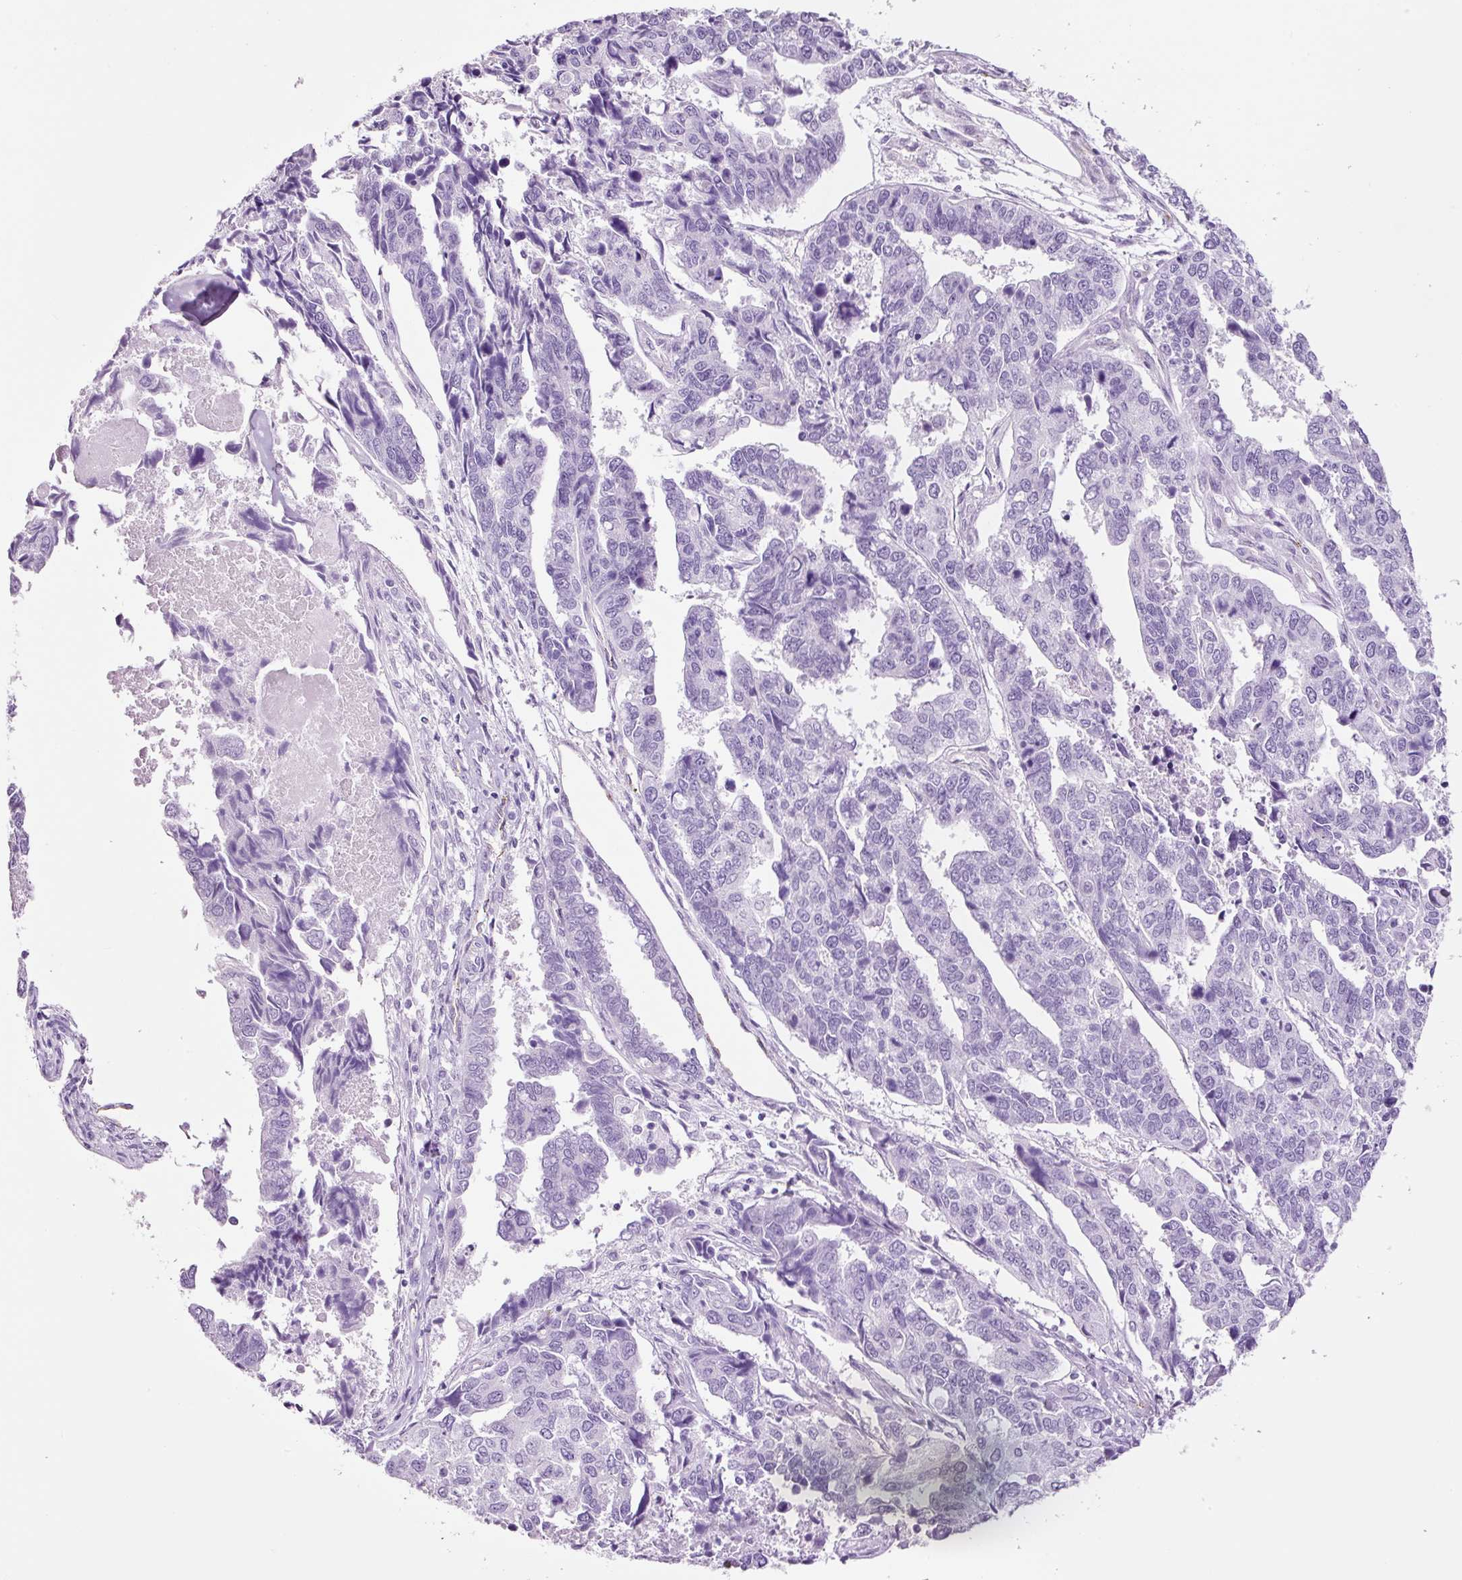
{"staining": {"intensity": "negative", "quantity": "none", "location": "none"}, "tissue": "endometrial cancer", "cell_type": "Tumor cells", "image_type": "cancer", "snomed": [{"axis": "morphology", "description": "Adenocarcinoma, NOS"}, {"axis": "topography", "description": "Endometrium"}], "caption": "An image of endometrial adenocarcinoma stained for a protein displays no brown staining in tumor cells. (IHC, brightfield microscopy, high magnification).", "gene": "ADSS1", "patient": {"sex": "female", "age": 73}}